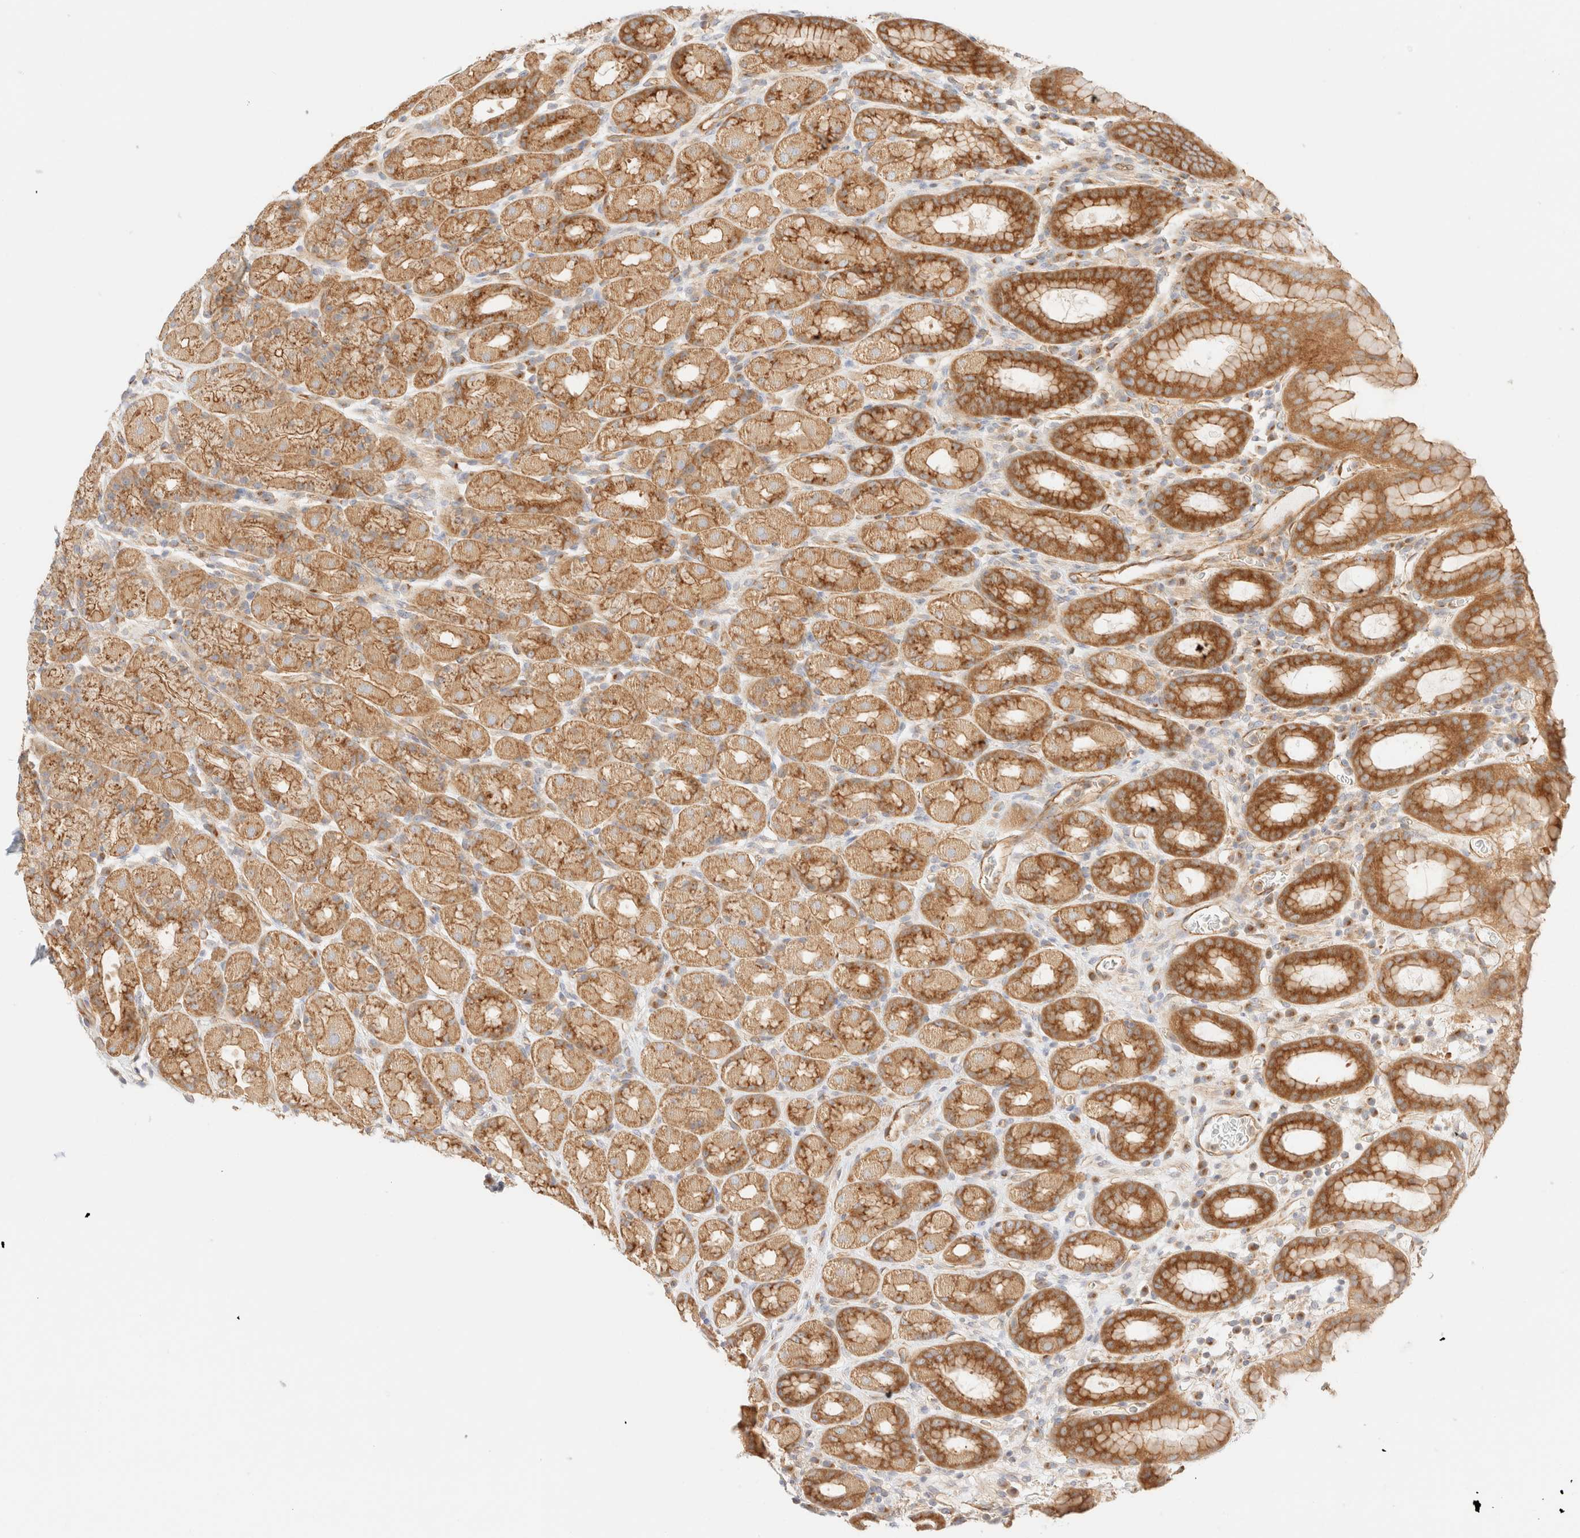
{"staining": {"intensity": "strong", "quantity": ">75%", "location": "cytoplasmic/membranous"}, "tissue": "stomach", "cell_type": "Glandular cells", "image_type": "normal", "snomed": [{"axis": "morphology", "description": "Normal tissue, NOS"}, {"axis": "topography", "description": "Stomach, upper"}], "caption": "Stomach stained with immunohistochemistry (IHC) demonstrates strong cytoplasmic/membranous staining in about >75% of glandular cells. (IHC, brightfield microscopy, high magnification).", "gene": "MYO10", "patient": {"sex": "male", "age": 68}}